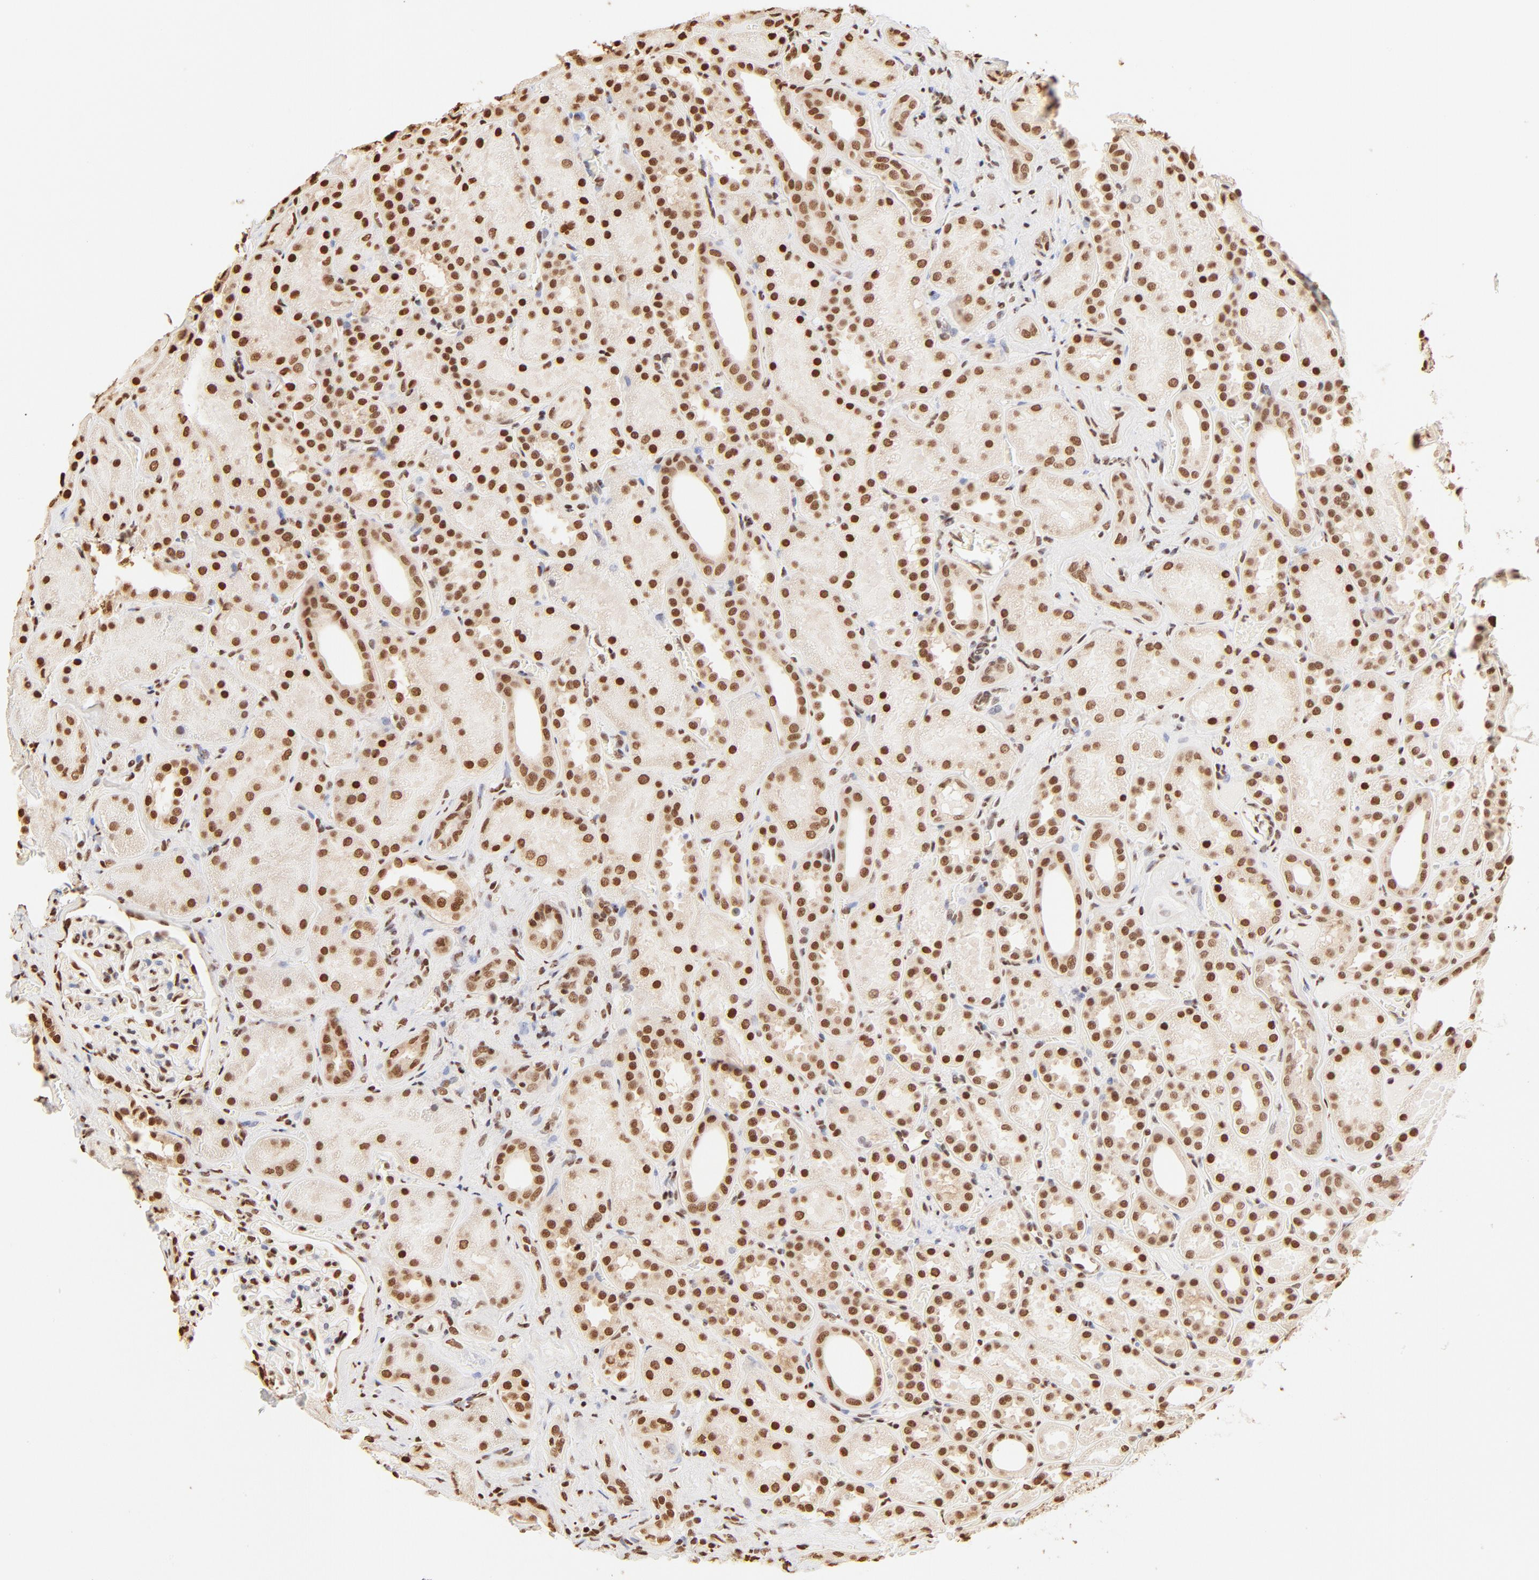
{"staining": {"intensity": "strong", "quantity": "25%-75%", "location": "nuclear"}, "tissue": "kidney", "cell_type": "Cells in glomeruli", "image_type": "normal", "snomed": [{"axis": "morphology", "description": "Normal tissue, NOS"}, {"axis": "topography", "description": "Kidney"}], "caption": "Immunohistochemical staining of unremarkable kidney shows high levels of strong nuclear staining in about 25%-75% of cells in glomeruli. (IHC, brightfield microscopy, high magnification).", "gene": "ZNF540", "patient": {"sex": "male", "age": 28}}